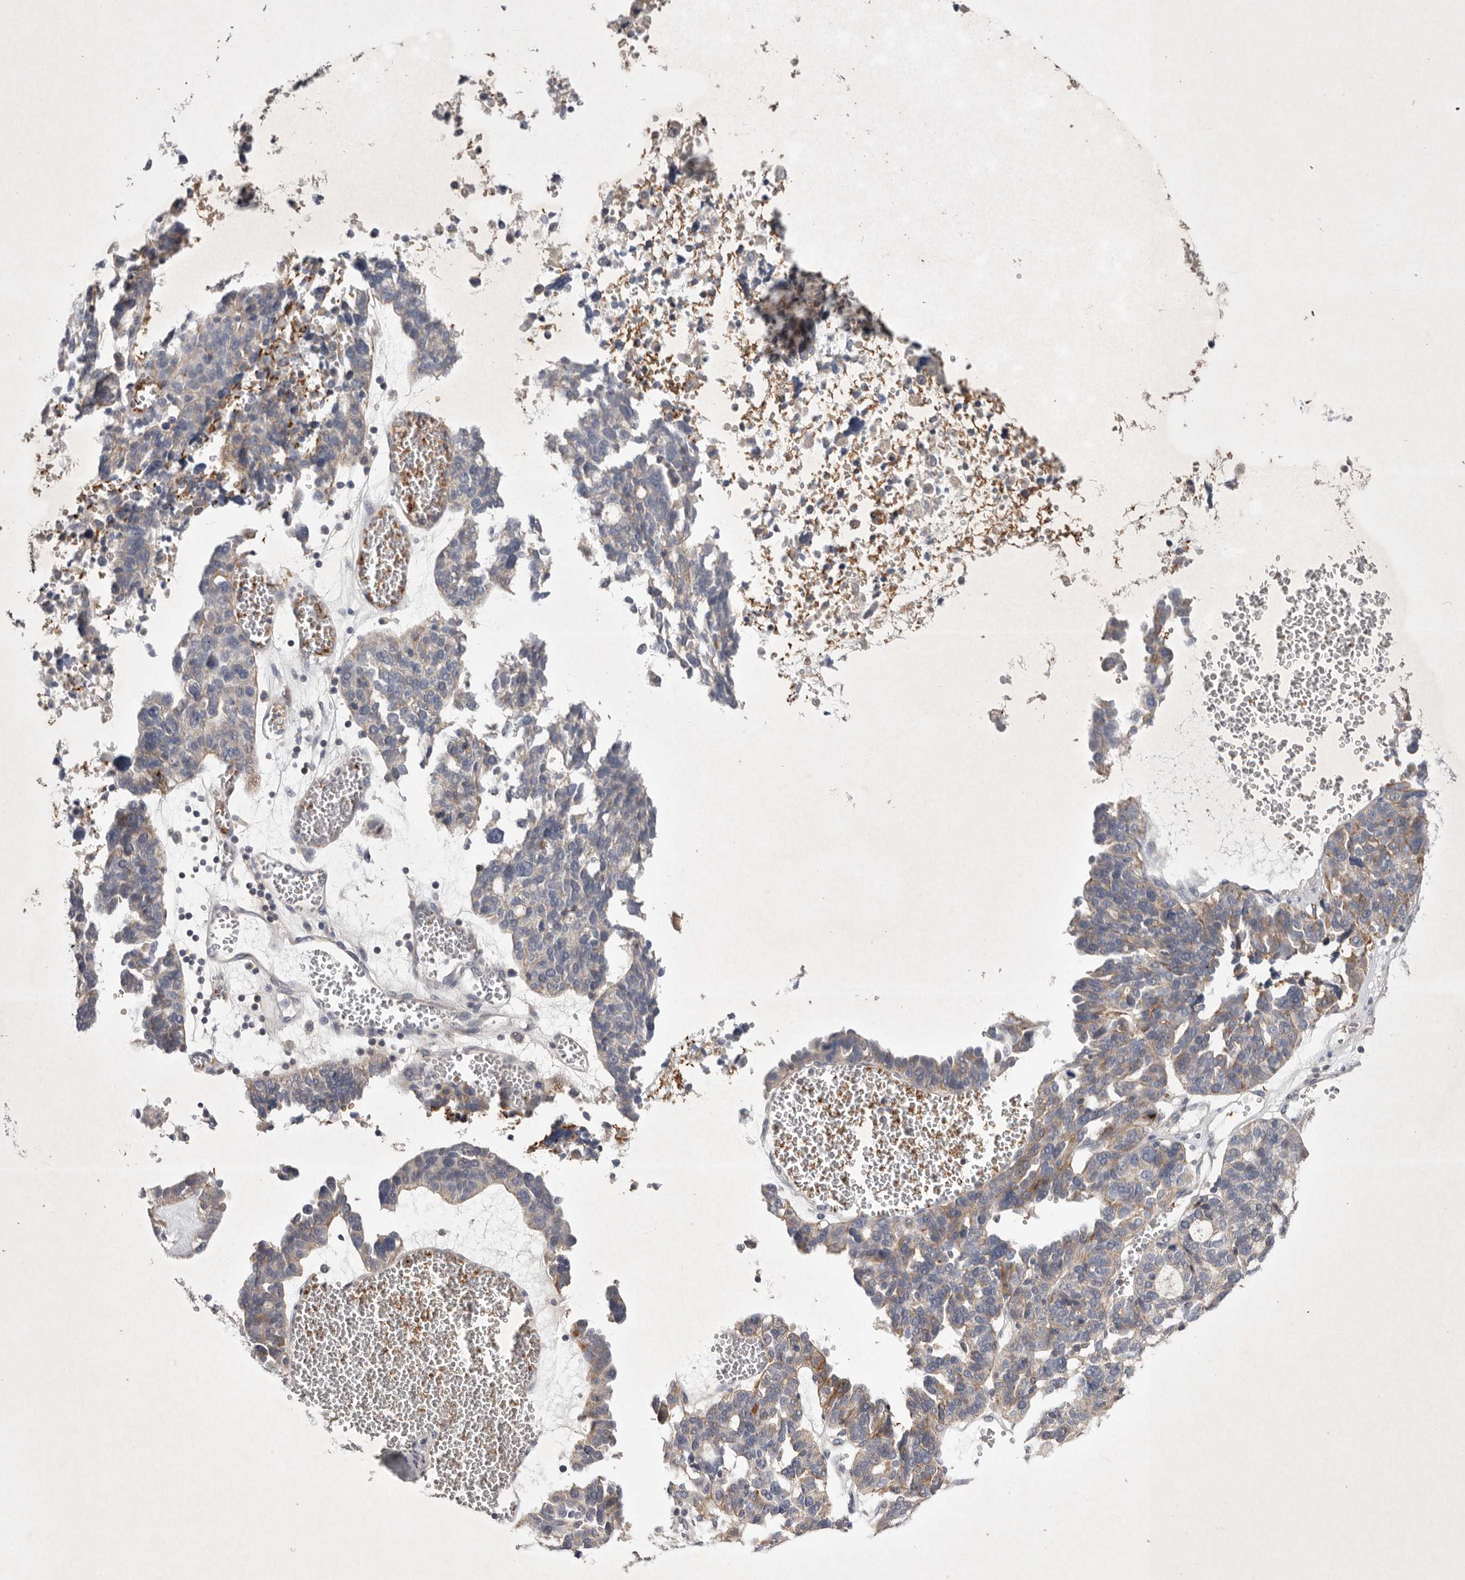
{"staining": {"intensity": "negative", "quantity": "none", "location": "none"}, "tissue": "ovarian cancer", "cell_type": "Tumor cells", "image_type": "cancer", "snomed": [{"axis": "morphology", "description": "Cystadenocarcinoma, serous, NOS"}, {"axis": "topography", "description": "Ovary"}], "caption": "This is a image of IHC staining of ovarian cancer, which shows no expression in tumor cells.", "gene": "TNFSF14", "patient": {"sex": "female", "age": 59}}